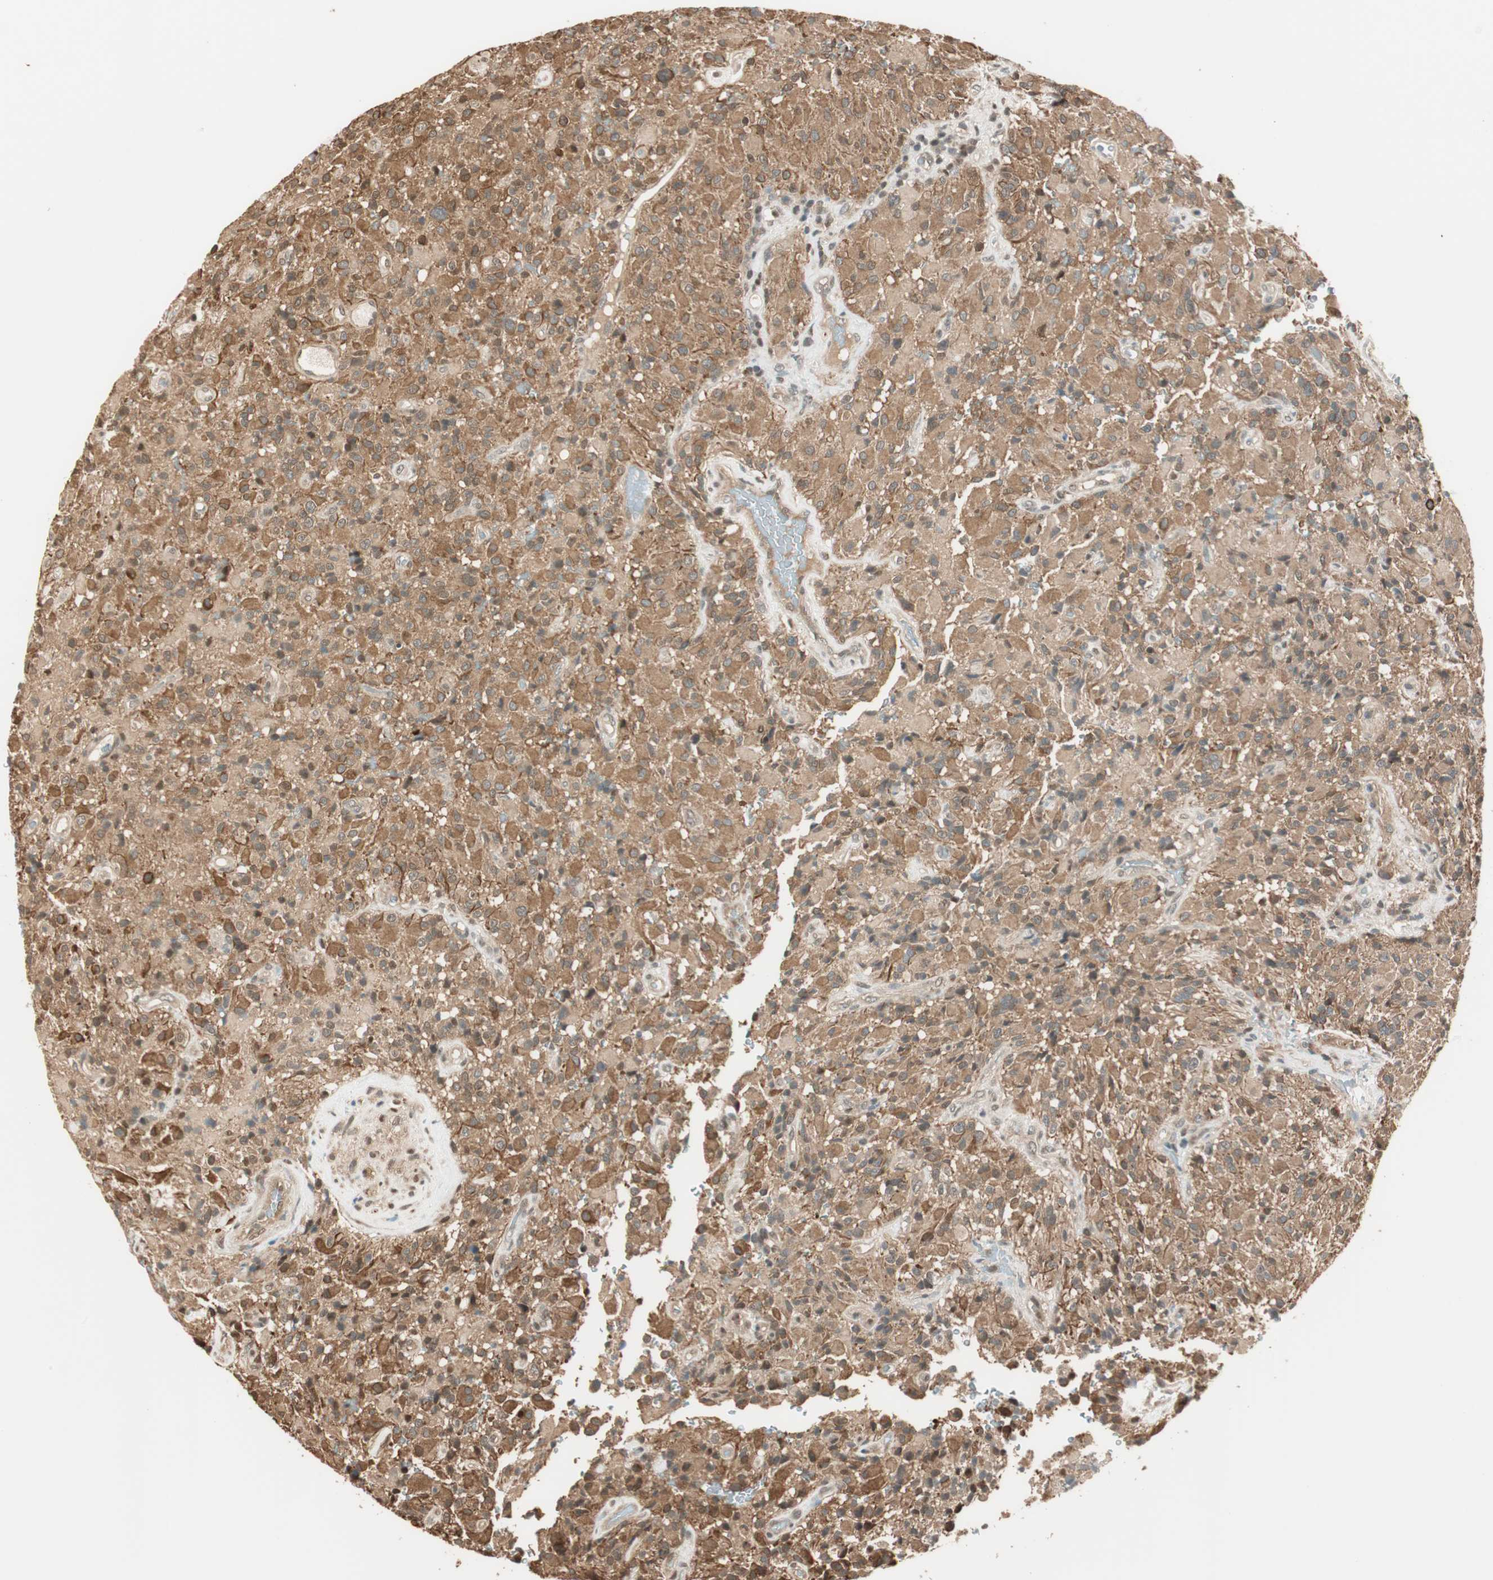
{"staining": {"intensity": "moderate", "quantity": ">75%", "location": "cytoplasmic/membranous"}, "tissue": "glioma", "cell_type": "Tumor cells", "image_type": "cancer", "snomed": [{"axis": "morphology", "description": "Glioma, malignant, High grade"}, {"axis": "topography", "description": "Brain"}], "caption": "Immunohistochemical staining of human malignant glioma (high-grade) shows moderate cytoplasmic/membranous protein expression in approximately >75% of tumor cells. (brown staining indicates protein expression, while blue staining denotes nuclei).", "gene": "ZNF443", "patient": {"sex": "male", "age": 71}}